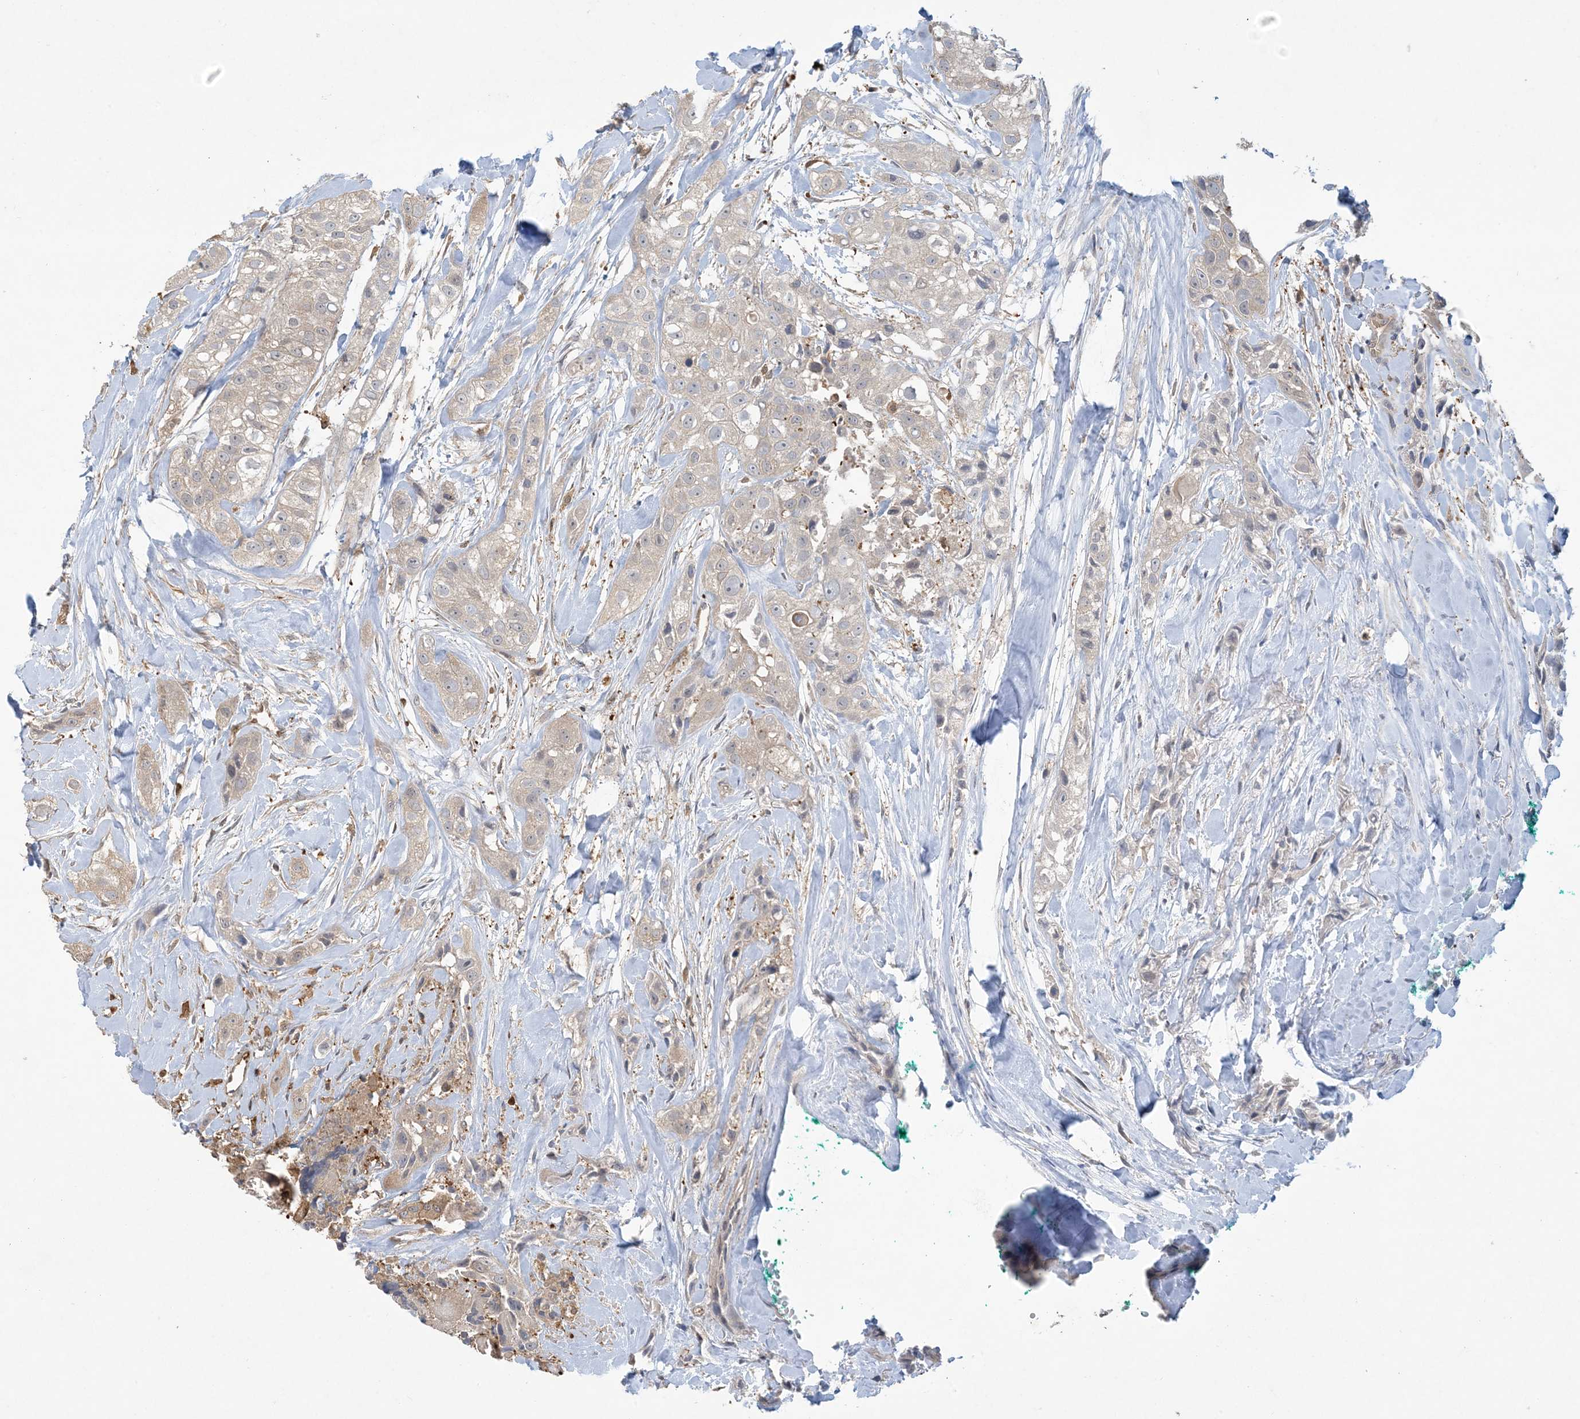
{"staining": {"intensity": "weak", "quantity": "25%-75%", "location": "cytoplasmic/membranous"}, "tissue": "head and neck cancer", "cell_type": "Tumor cells", "image_type": "cancer", "snomed": [{"axis": "morphology", "description": "Normal tissue, NOS"}, {"axis": "morphology", "description": "Squamous cell carcinoma, NOS"}, {"axis": "topography", "description": "Skeletal muscle"}, {"axis": "topography", "description": "Head-Neck"}], "caption": "Protein expression analysis of human head and neck cancer reveals weak cytoplasmic/membranous positivity in approximately 25%-75% of tumor cells. The protein of interest is shown in brown color, while the nuclei are stained blue.", "gene": "TMSB4X", "patient": {"sex": "male", "age": 51}}